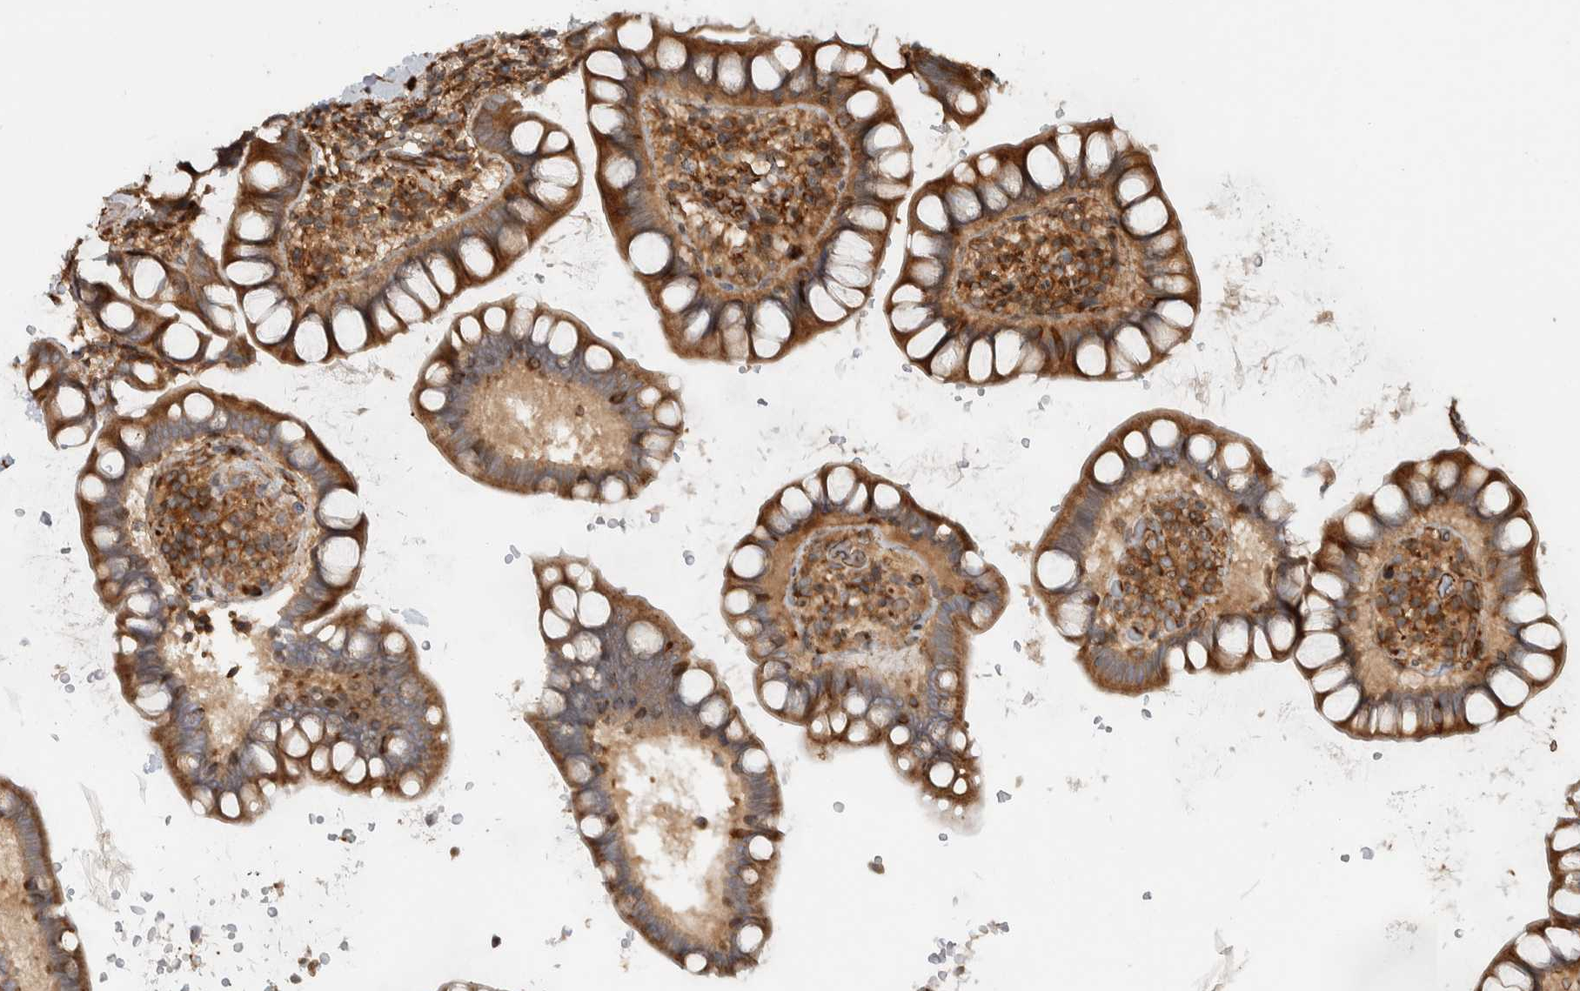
{"staining": {"intensity": "moderate", "quantity": ">75%", "location": "cytoplasmic/membranous"}, "tissue": "small intestine", "cell_type": "Glandular cells", "image_type": "normal", "snomed": [{"axis": "morphology", "description": "Normal tissue, NOS"}, {"axis": "topography", "description": "Smooth muscle"}, {"axis": "topography", "description": "Small intestine"}], "caption": "This histopathology image exhibits immunohistochemistry (IHC) staining of unremarkable human small intestine, with medium moderate cytoplasmic/membranous staining in about >75% of glandular cells.", "gene": "CNTROB", "patient": {"sex": "female", "age": 84}}